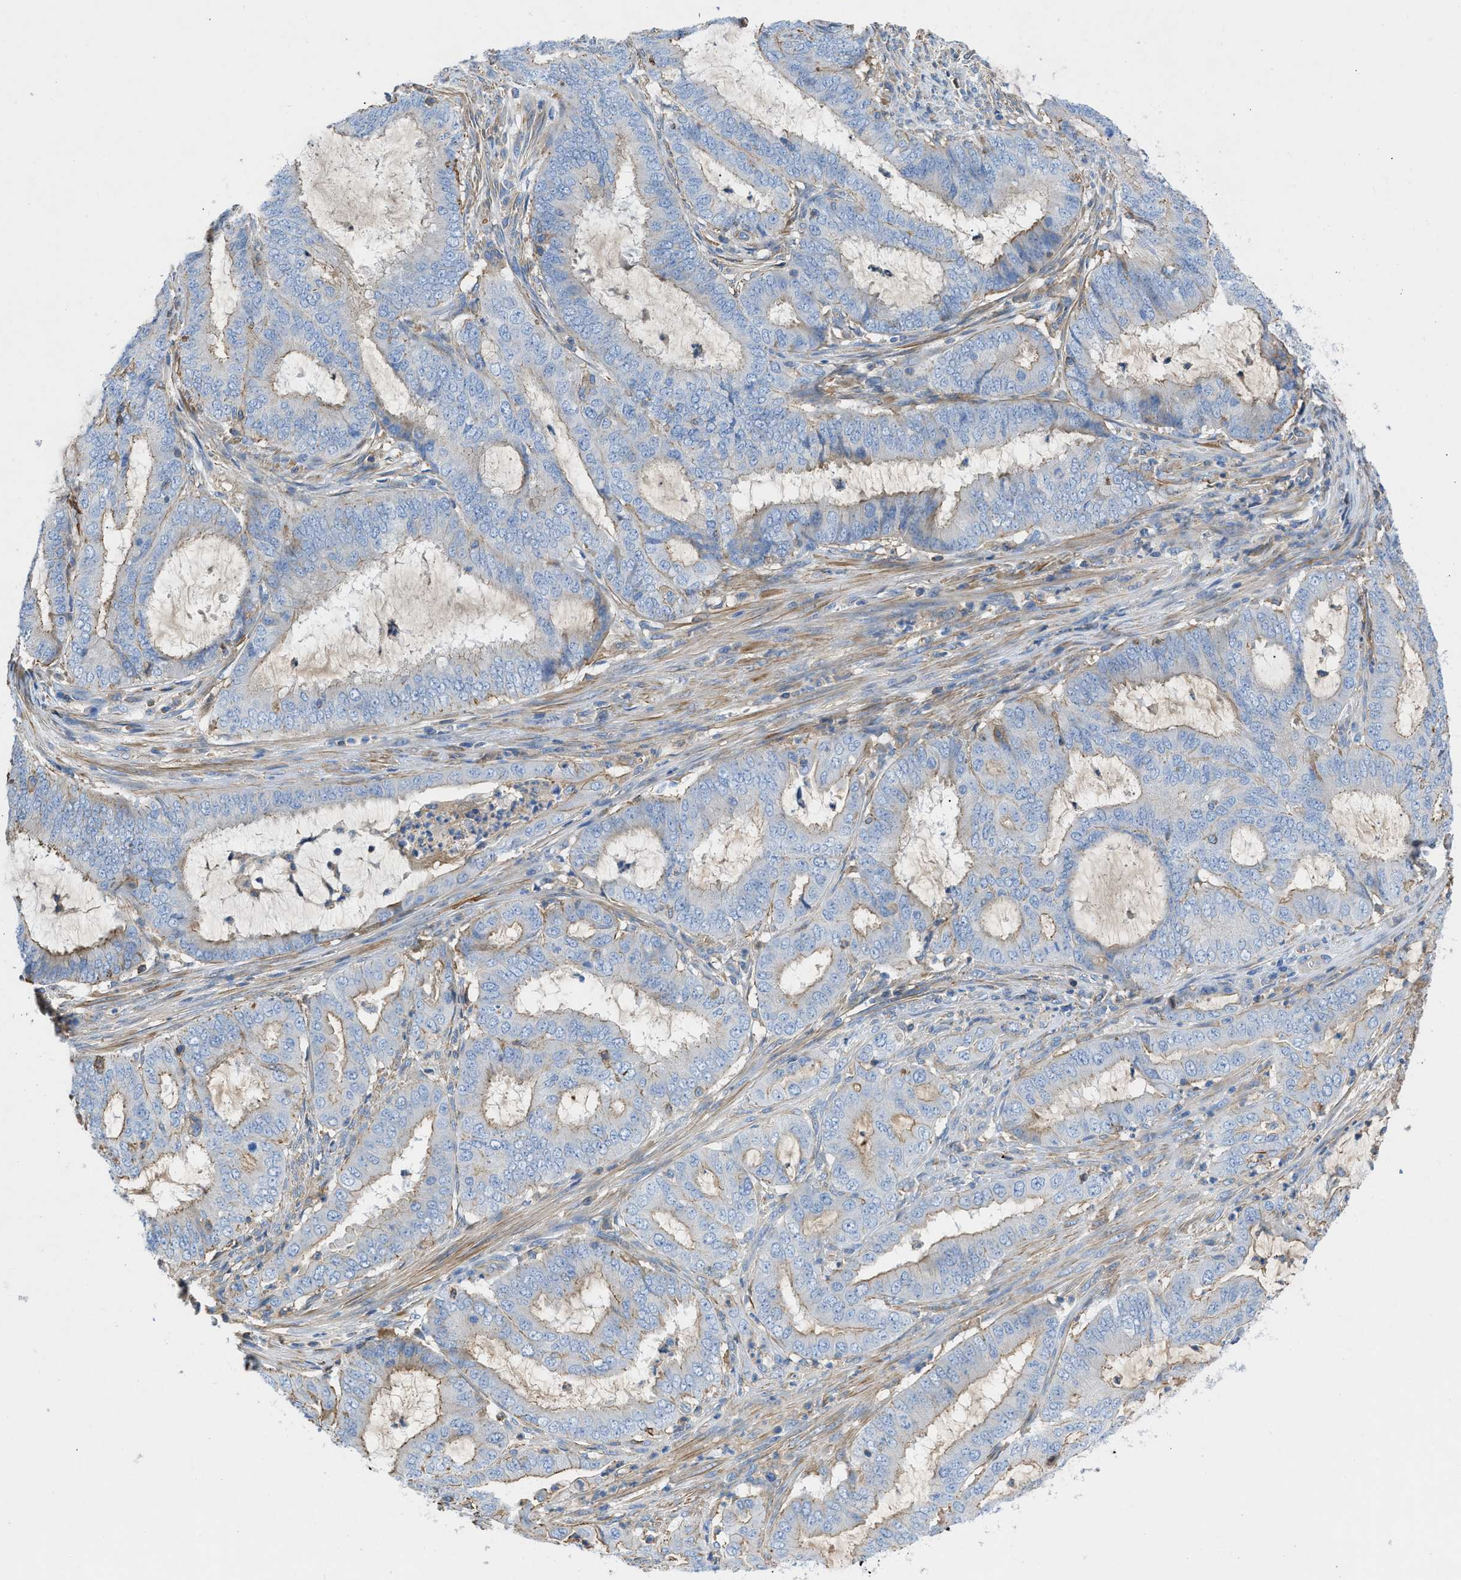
{"staining": {"intensity": "moderate", "quantity": "<25%", "location": "cytoplasmic/membranous"}, "tissue": "endometrial cancer", "cell_type": "Tumor cells", "image_type": "cancer", "snomed": [{"axis": "morphology", "description": "Adenocarcinoma, NOS"}, {"axis": "topography", "description": "Endometrium"}], "caption": "Protein staining reveals moderate cytoplasmic/membranous positivity in about <25% of tumor cells in endometrial adenocarcinoma. The protein is shown in brown color, while the nuclei are stained blue.", "gene": "ATP6V0D1", "patient": {"sex": "female", "age": 70}}